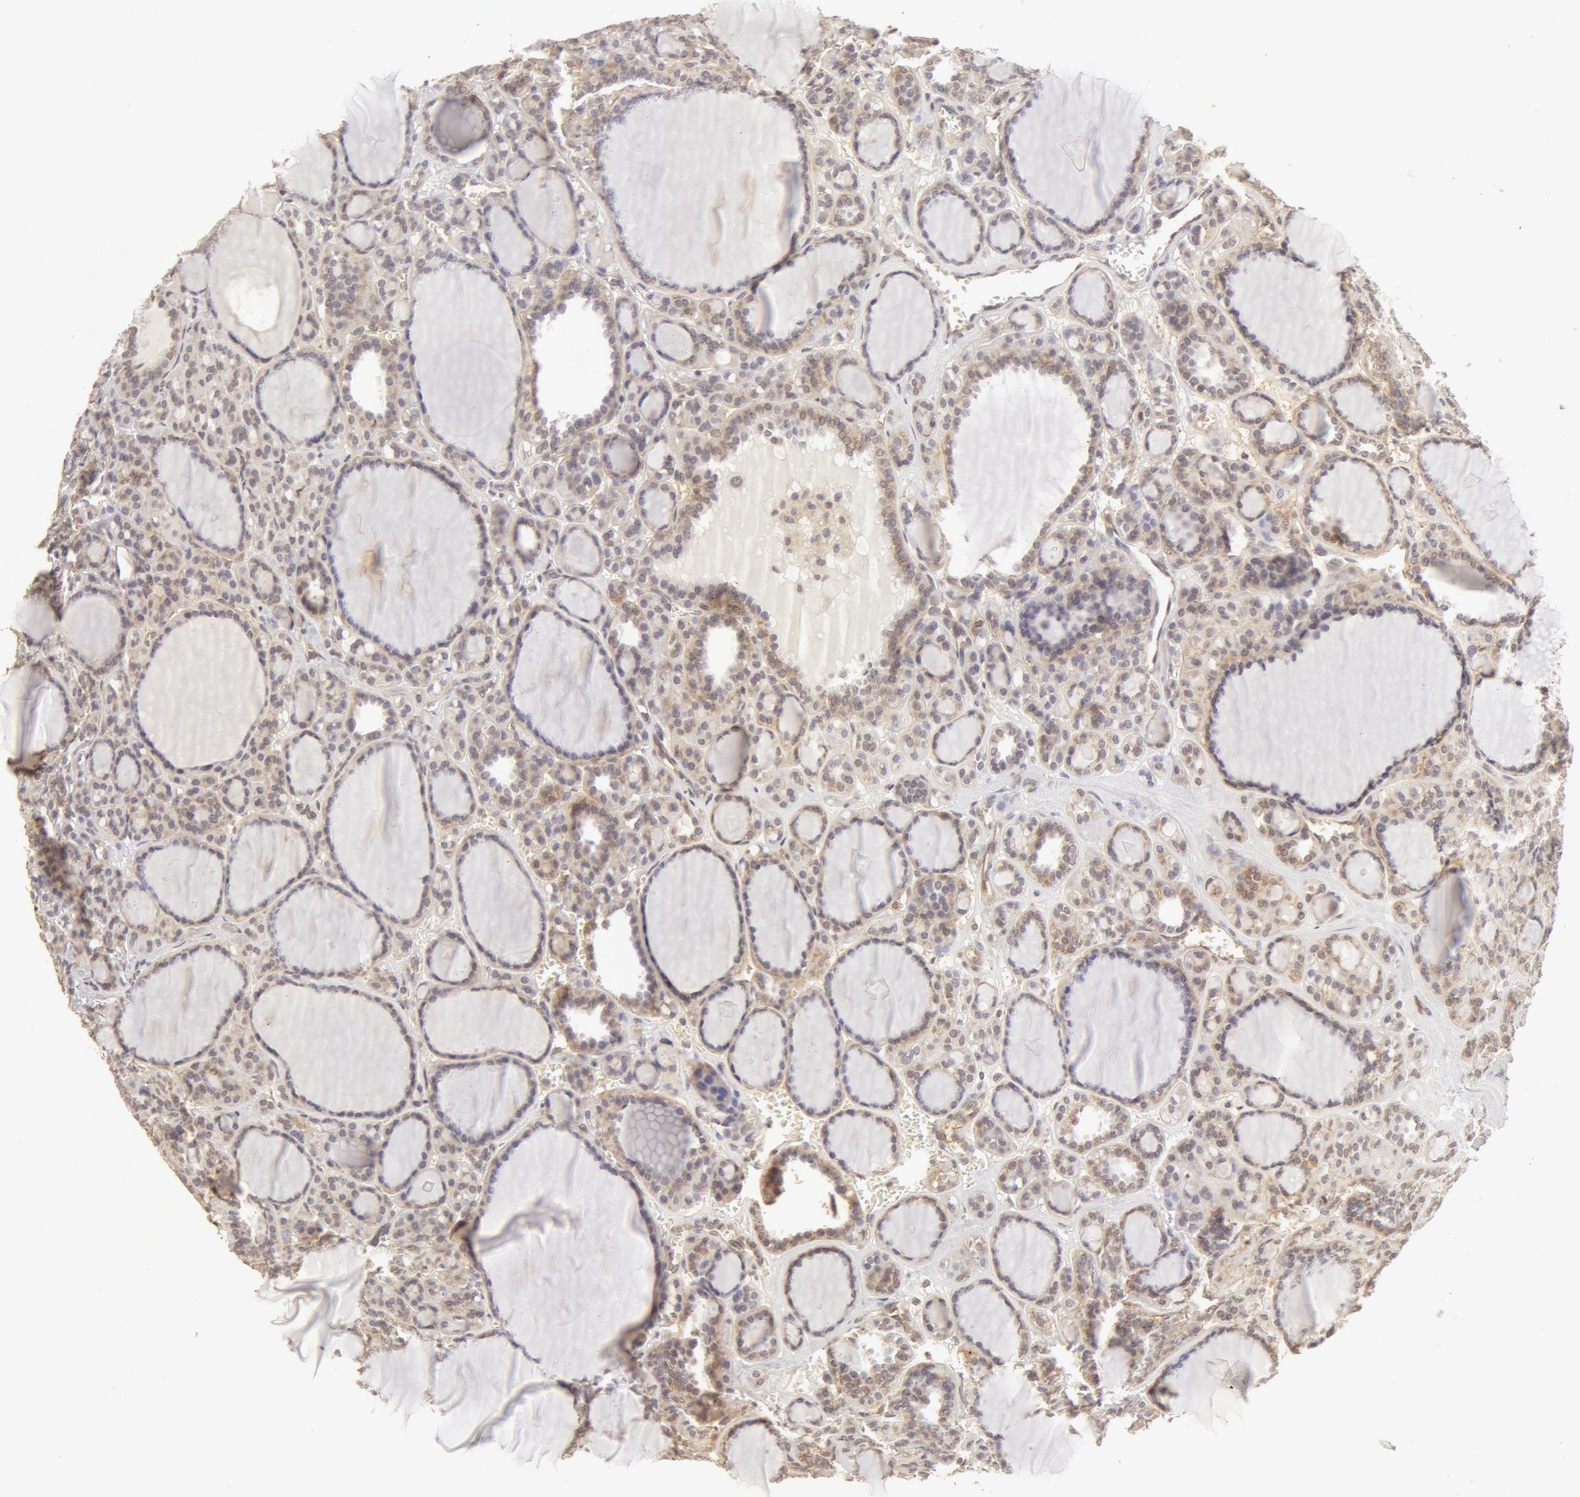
{"staining": {"intensity": "weak", "quantity": ">75%", "location": "cytoplasmic/membranous"}, "tissue": "thyroid cancer", "cell_type": "Tumor cells", "image_type": "cancer", "snomed": [{"axis": "morphology", "description": "Follicular adenoma carcinoma, NOS"}, {"axis": "topography", "description": "Thyroid gland"}], "caption": "Human thyroid cancer (follicular adenoma carcinoma) stained with a brown dye displays weak cytoplasmic/membranous positive expression in approximately >75% of tumor cells.", "gene": "ADAM10", "patient": {"sex": "female", "age": 71}}